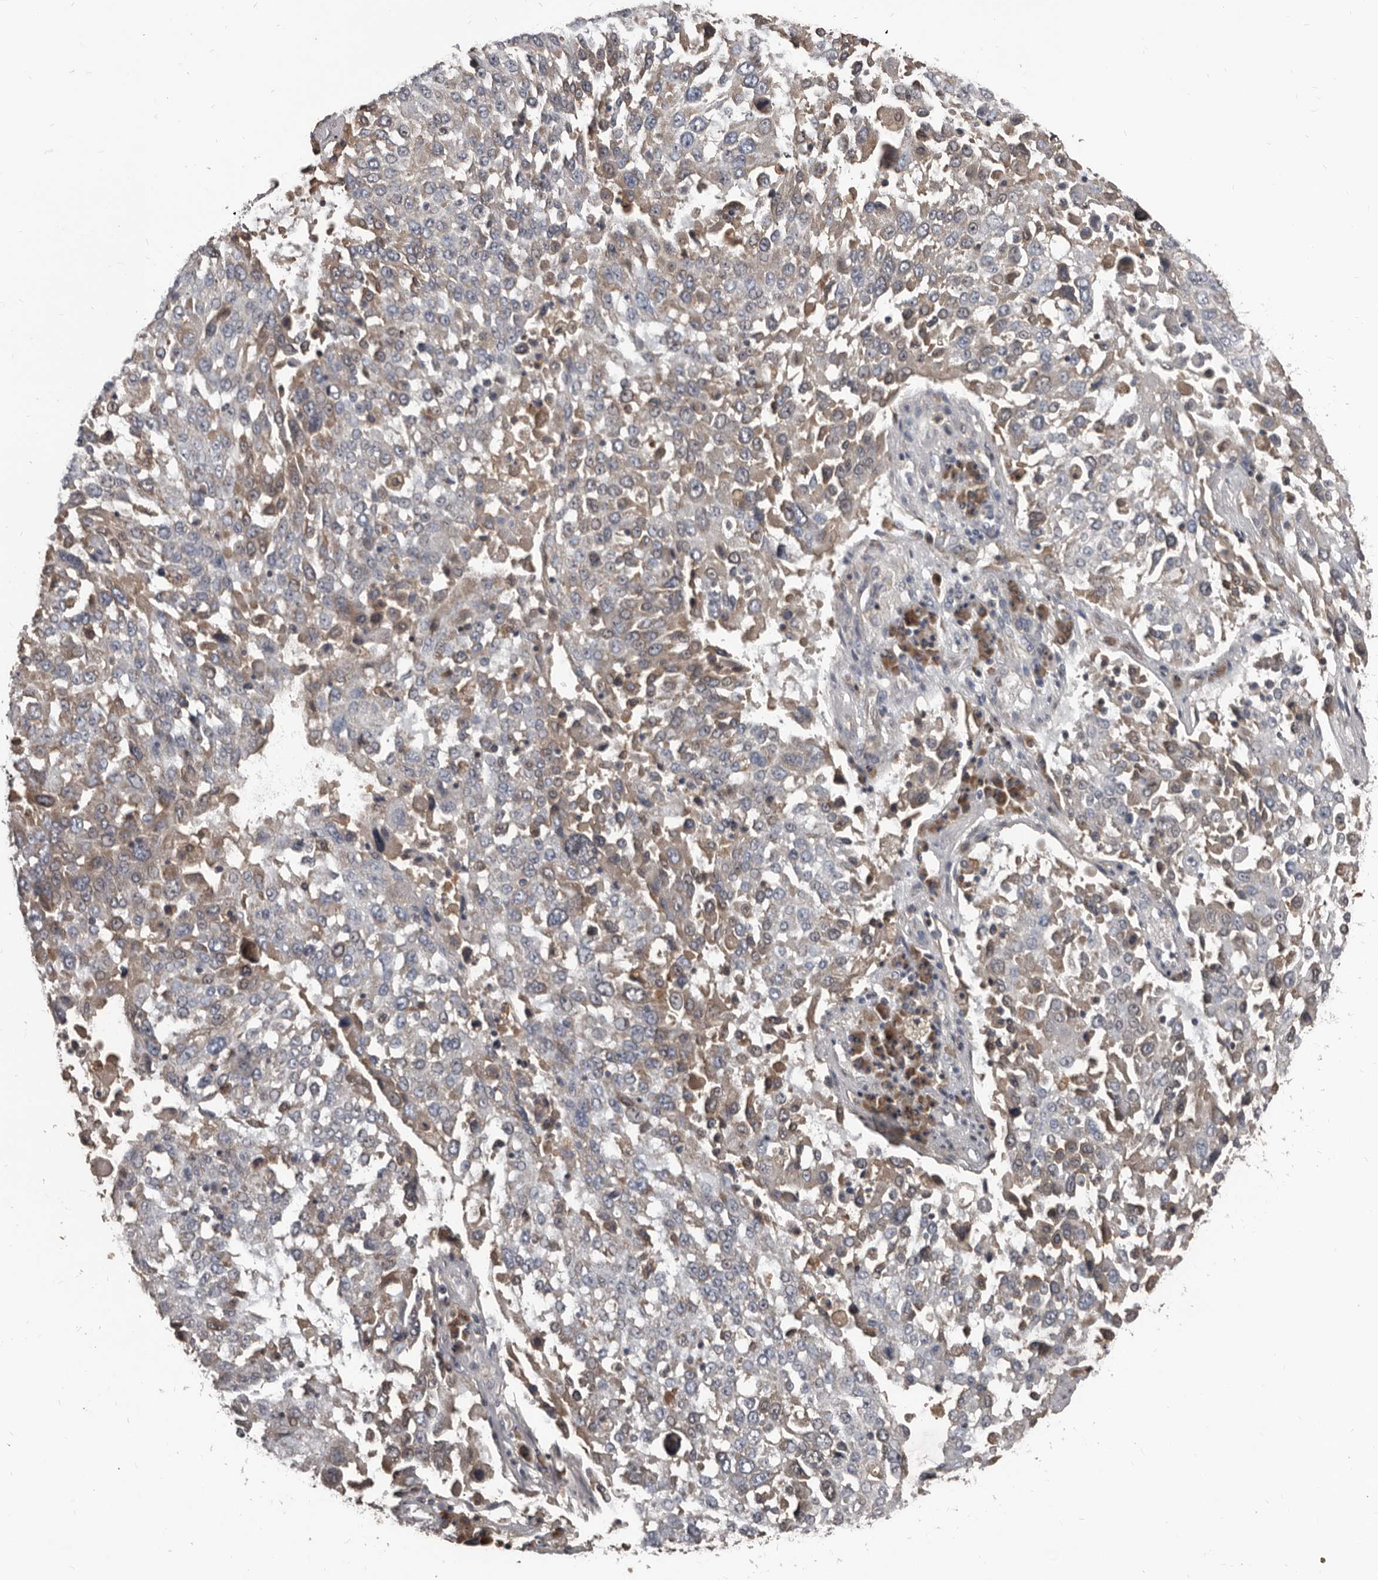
{"staining": {"intensity": "weak", "quantity": "25%-75%", "location": "cytoplasmic/membranous"}, "tissue": "lung cancer", "cell_type": "Tumor cells", "image_type": "cancer", "snomed": [{"axis": "morphology", "description": "Squamous cell carcinoma, NOS"}, {"axis": "topography", "description": "Lung"}], "caption": "Immunohistochemical staining of human squamous cell carcinoma (lung) shows weak cytoplasmic/membranous protein expression in approximately 25%-75% of tumor cells. (DAB = brown stain, brightfield microscopy at high magnification).", "gene": "GREB1", "patient": {"sex": "male", "age": 65}}